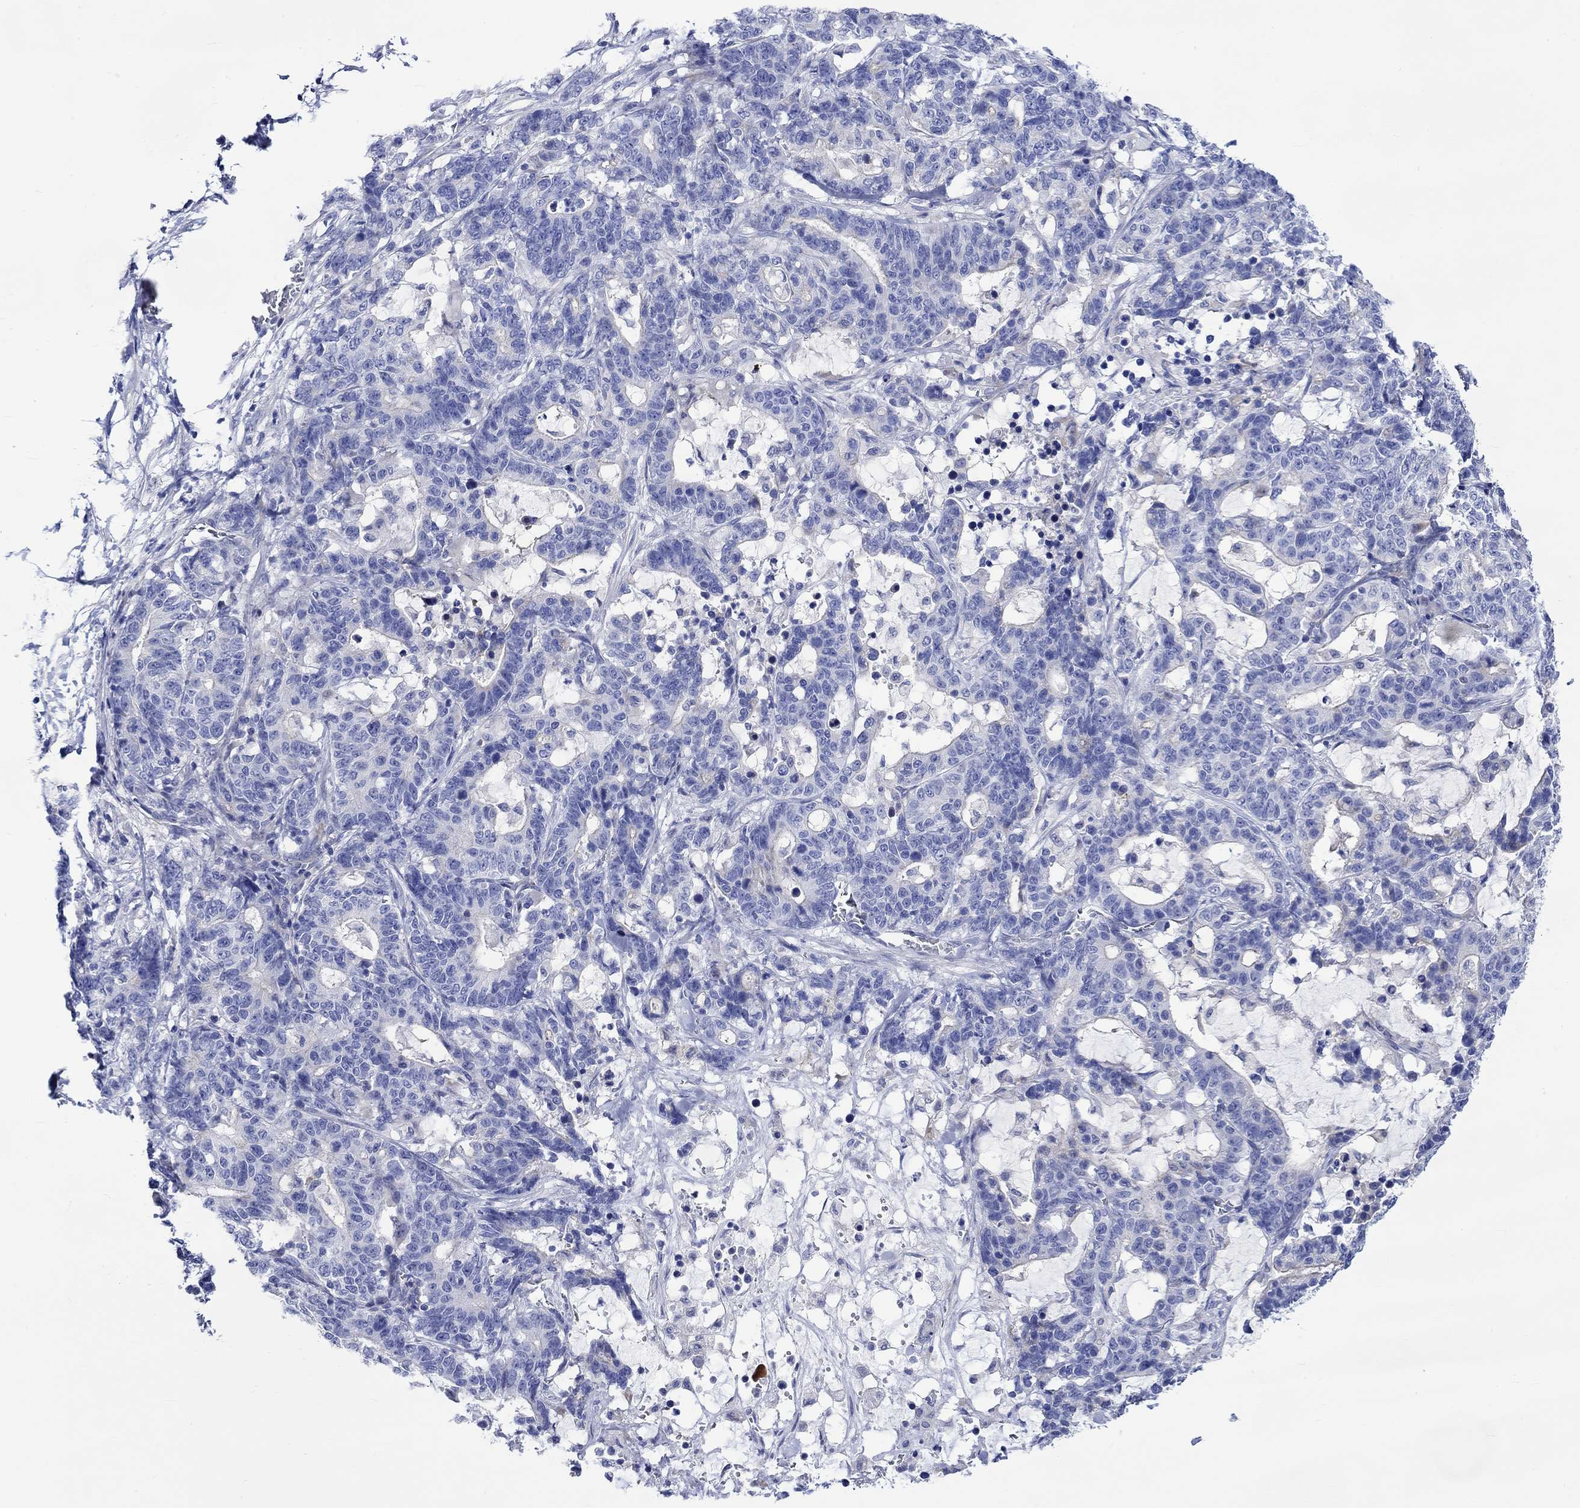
{"staining": {"intensity": "negative", "quantity": "none", "location": "none"}, "tissue": "stomach cancer", "cell_type": "Tumor cells", "image_type": "cancer", "snomed": [{"axis": "morphology", "description": "Normal tissue, NOS"}, {"axis": "morphology", "description": "Adenocarcinoma, NOS"}, {"axis": "topography", "description": "Stomach"}], "caption": "Immunohistochemistry micrograph of neoplastic tissue: stomach adenocarcinoma stained with DAB (3,3'-diaminobenzidine) exhibits no significant protein staining in tumor cells. (IHC, brightfield microscopy, high magnification).", "gene": "NRIP3", "patient": {"sex": "female", "age": 64}}